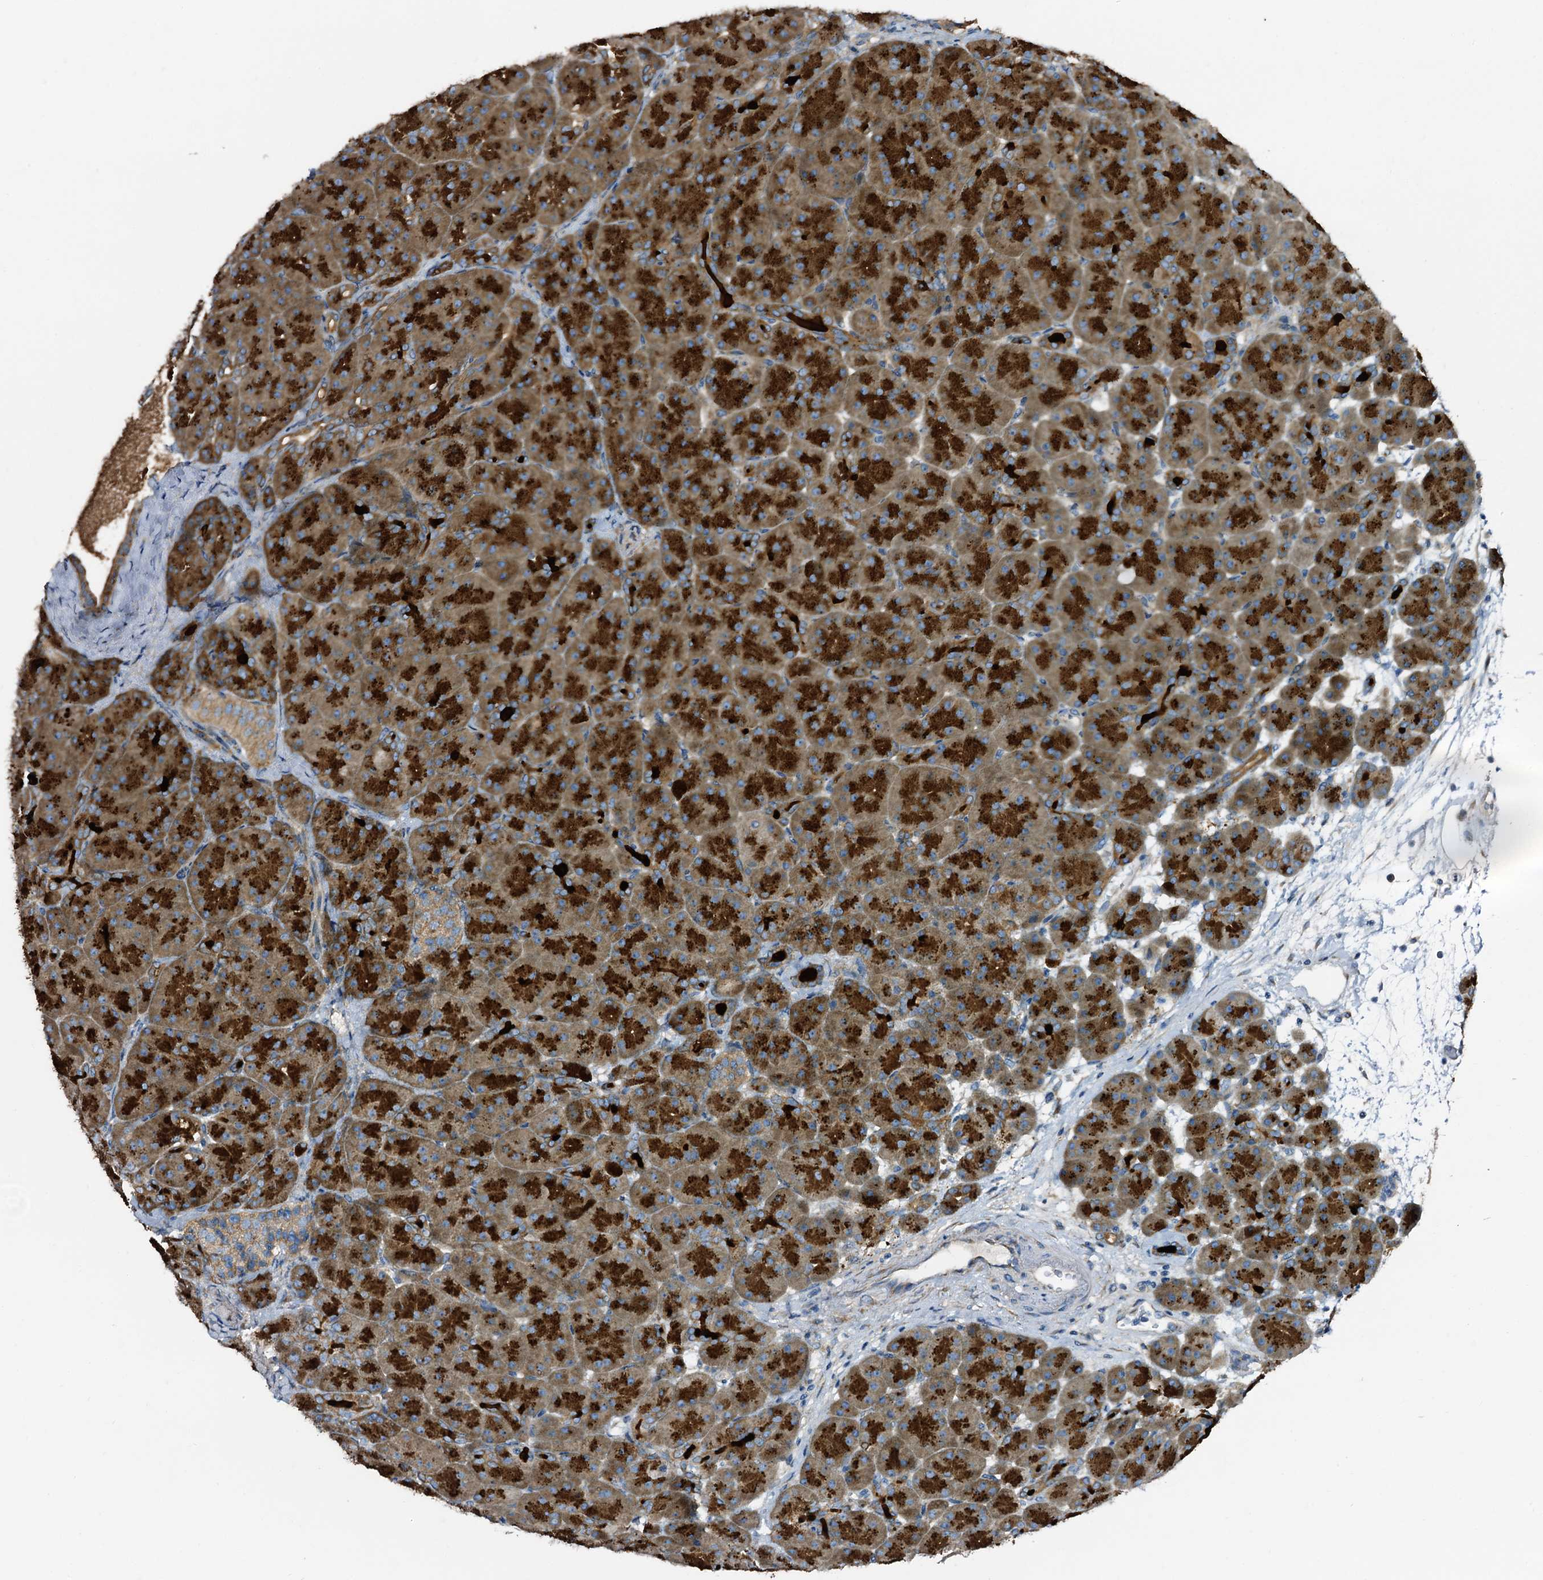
{"staining": {"intensity": "strong", "quantity": ">75%", "location": "cytoplasmic/membranous"}, "tissue": "pancreas", "cell_type": "Exocrine glandular cells", "image_type": "normal", "snomed": [{"axis": "morphology", "description": "Normal tissue, NOS"}, {"axis": "topography", "description": "Pancreas"}], "caption": "DAB immunohistochemical staining of normal pancreas displays strong cytoplasmic/membranous protein staining in about >75% of exocrine glandular cells.", "gene": "STARD13", "patient": {"sex": "male", "age": 66}}